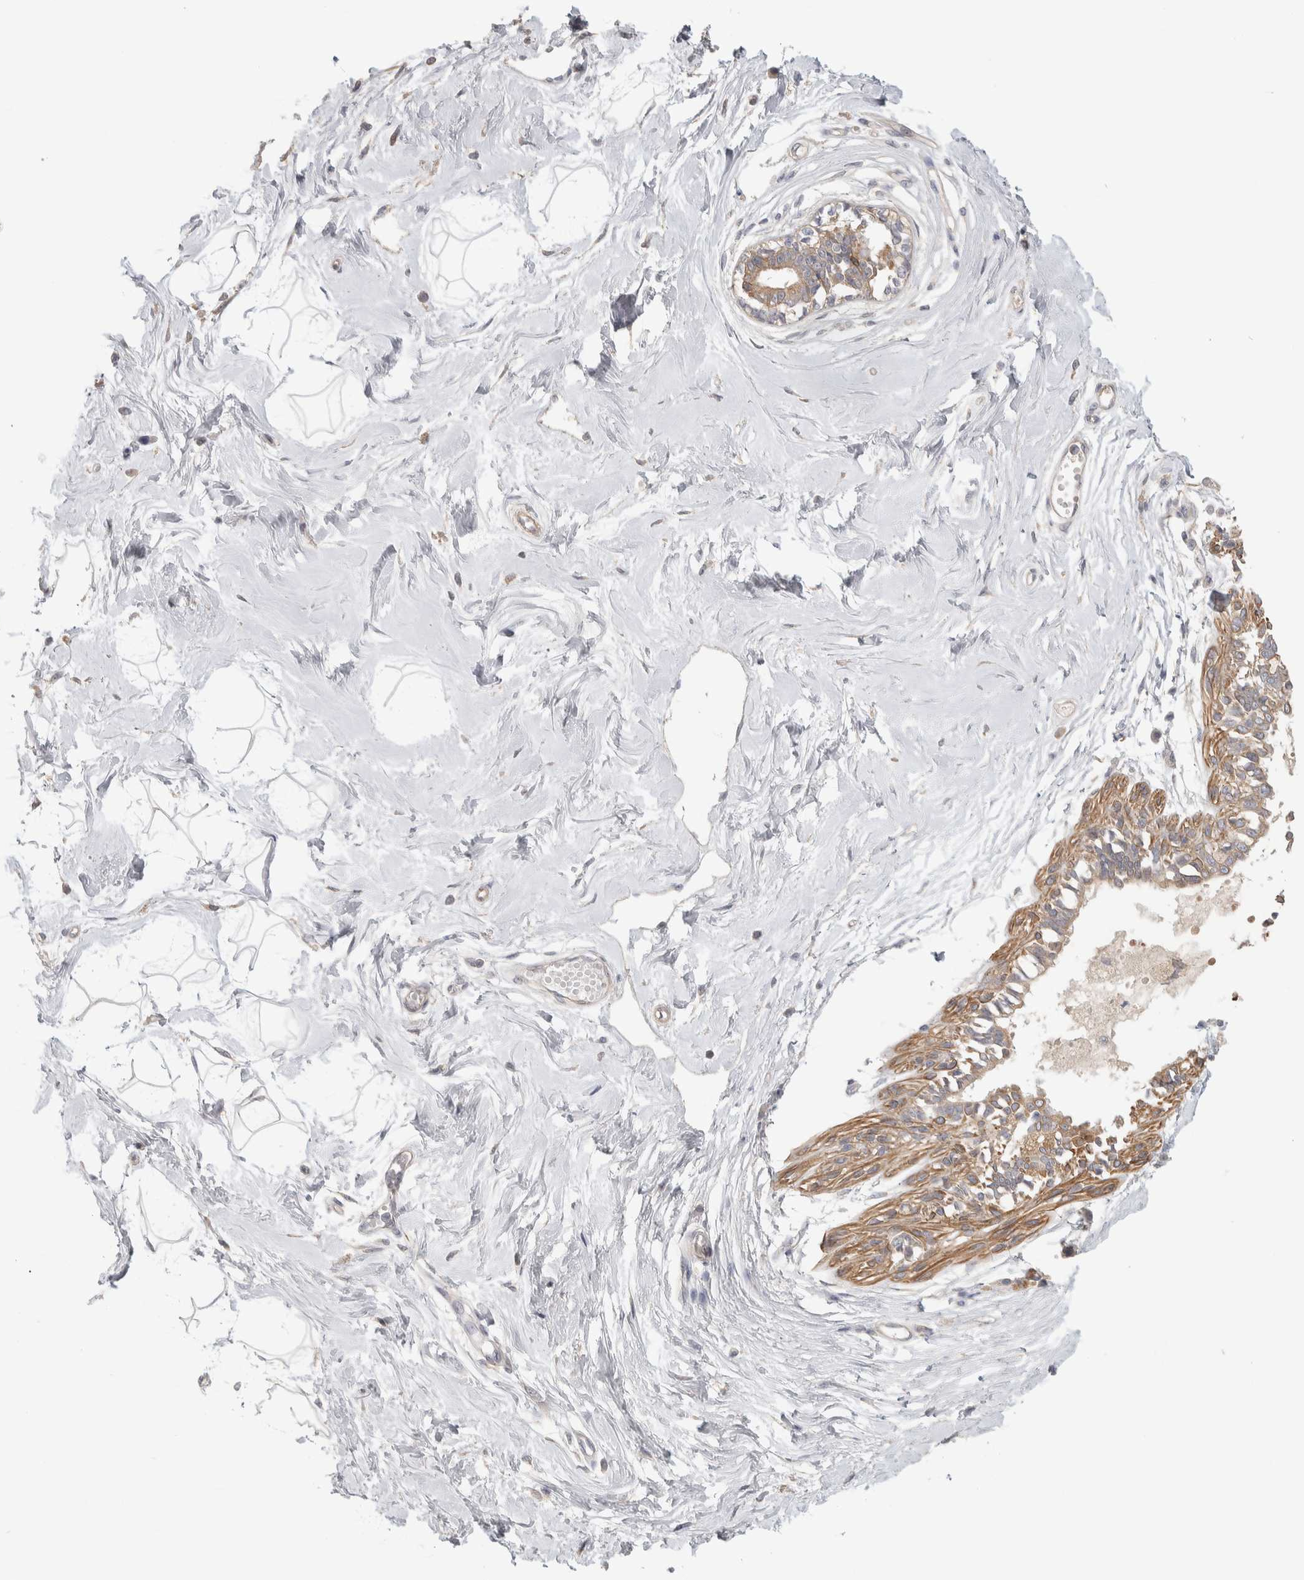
{"staining": {"intensity": "negative", "quantity": "none", "location": "none"}, "tissue": "breast", "cell_type": "Adipocytes", "image_type": "normal", "snomed": [{"axis": "morphology", "description": "Normal tissue, NOS"}, {"axis": "topography", "description": "Breast"}], "caption": "This is an immunohistochemistry (IHC) image of normal human breast. There is no staining in adipocytes.", "gene": "DCXR", "patient": {"sex": "female", "age": 45}}